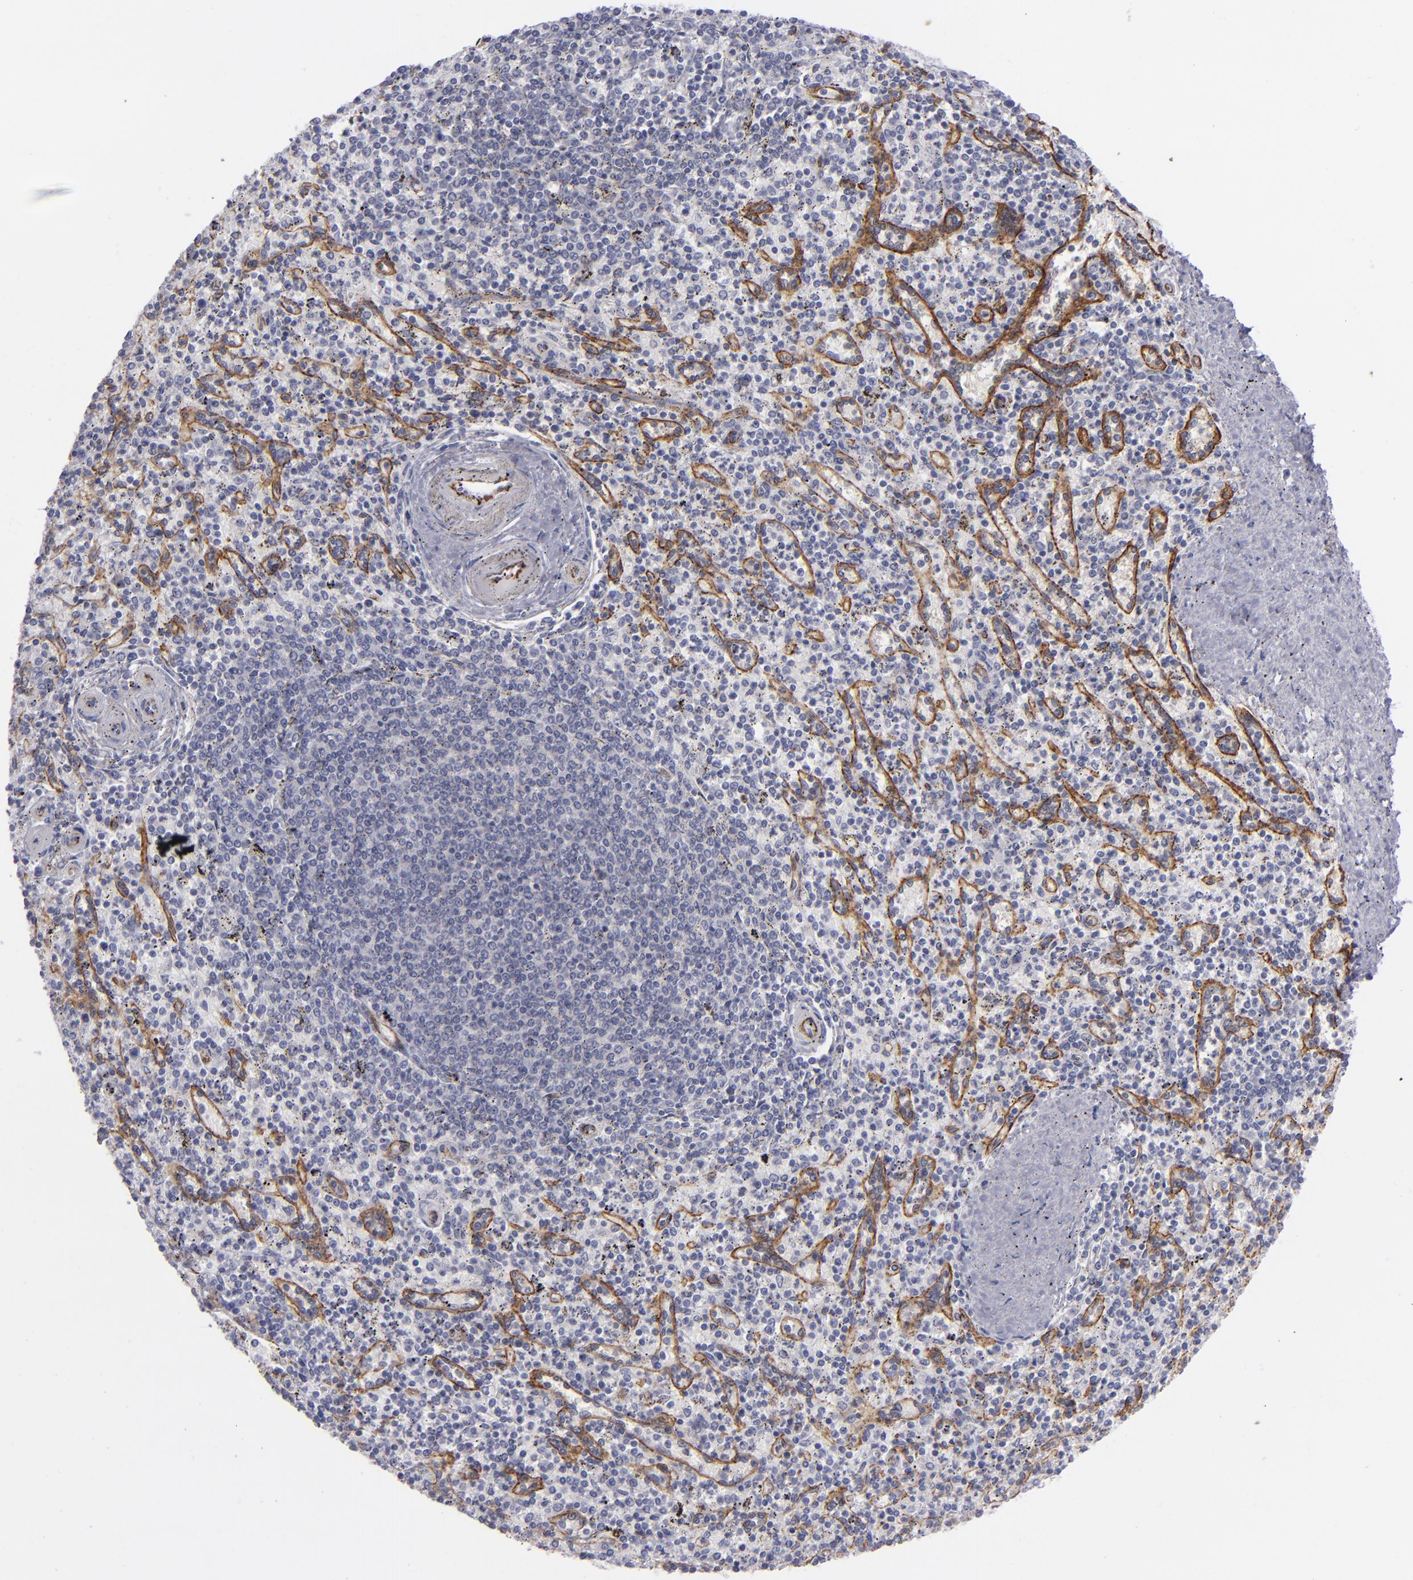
{"staining": {"intensity": "negative", "quantity": "none", "location": "none"}, "tissue": "spleen", "cell_type": "Cells in red pulp", "image_type": "normal", "snomed": [{"axis": "morphology", "description": "Normal tissue, NOS"}, {"axis": "topography", "description": "Spleen"}], "caption": "DAB (3,3'-diaminobenzidine) immunohistochemical staining of normal spleen displays no significant staining in cells in red pulp.", "gene": "ITGB4", "patient": {"sex": "male", "age": 72}}